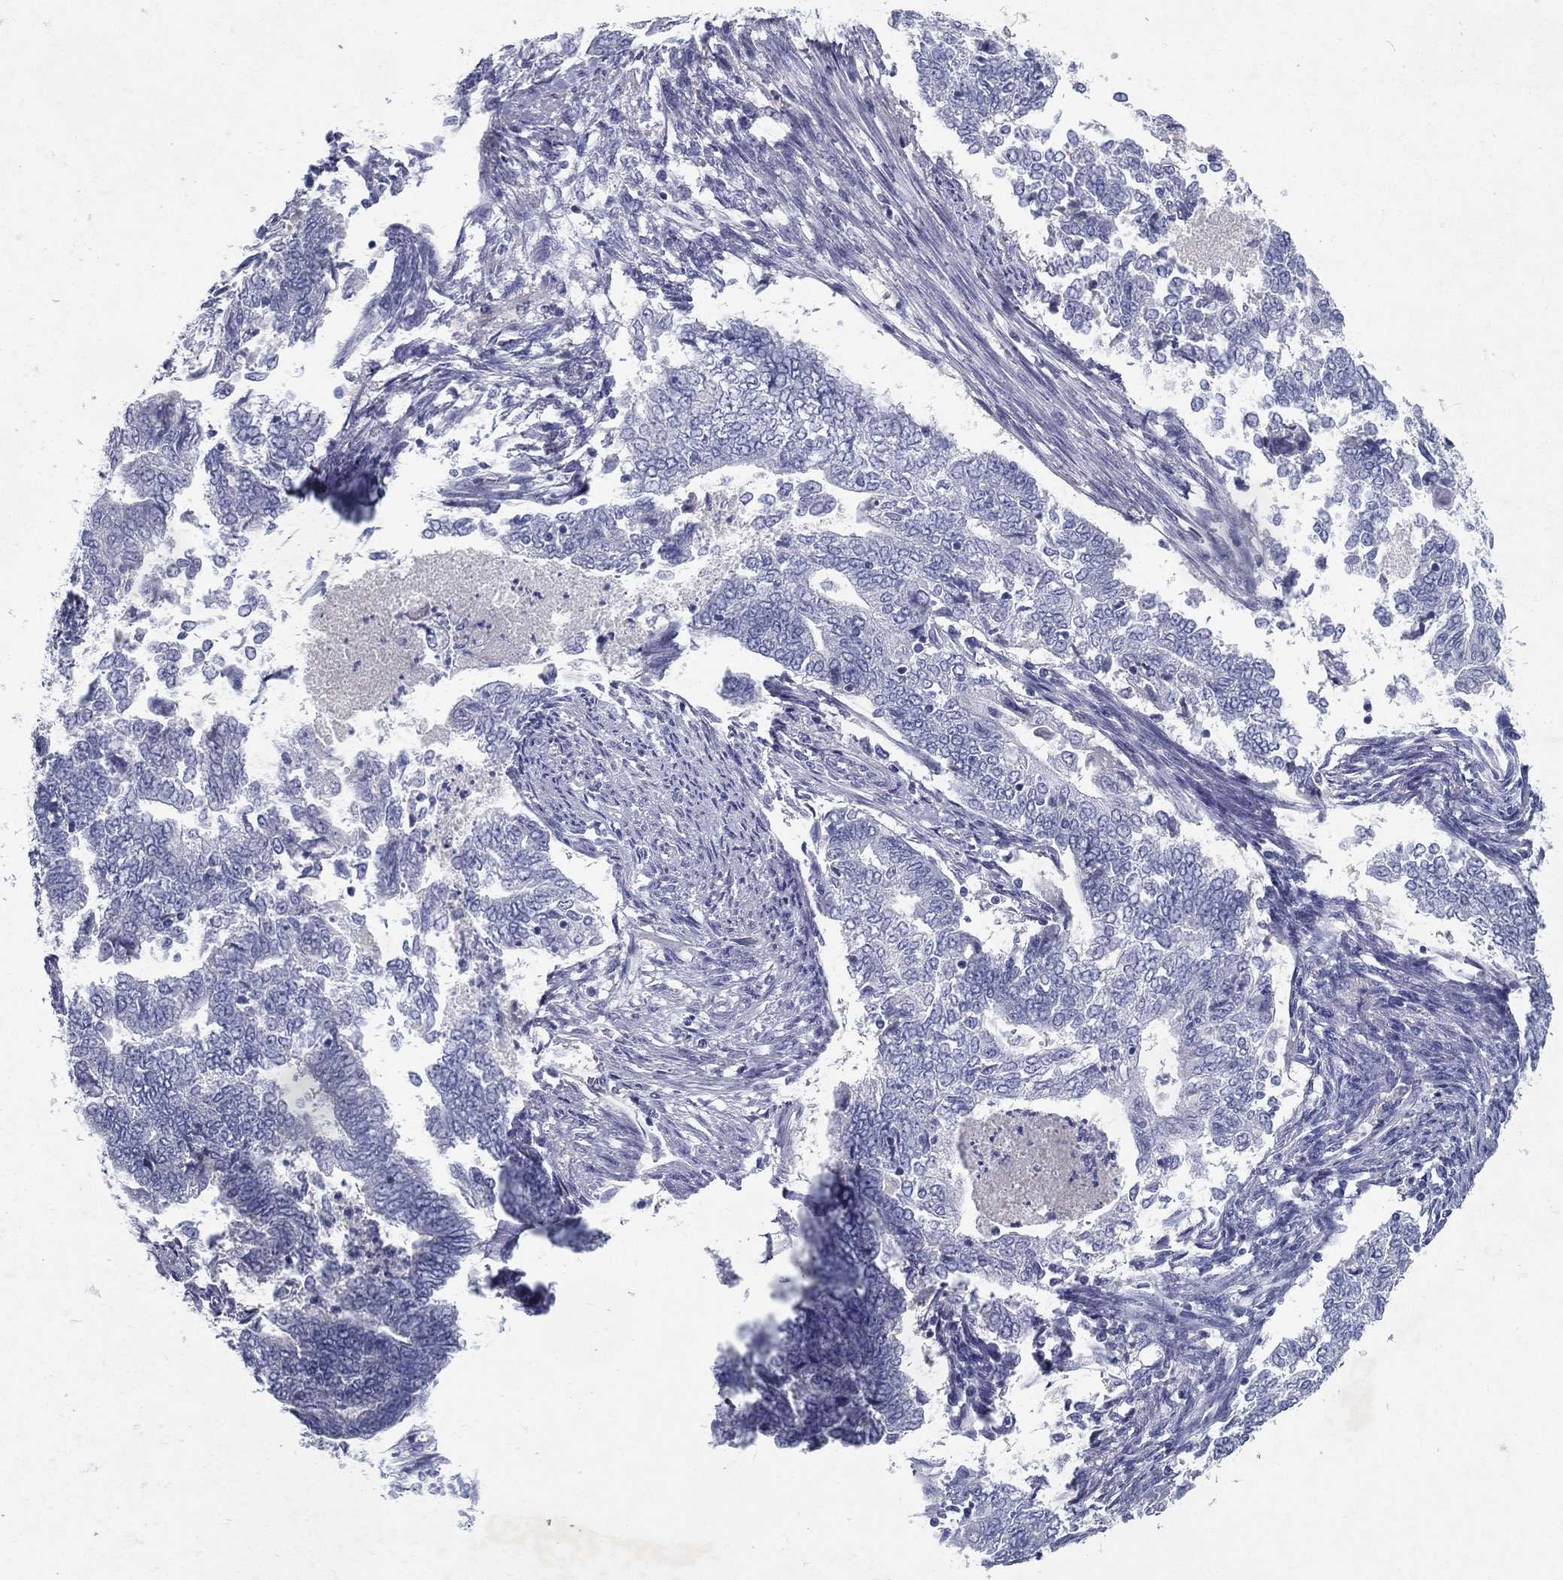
{"staining": {"intensity": "negative", "quantity": "none", "location": "none"}, "tissue": "endometrial cancer", "cell_type": "Tumor cells", "image_type": "cancer", "snomed": [{"axis": "morphology", "description": "Adenocarcinoma, NOS"}, {"axis": "topography", "description": "Endometrium"}], "caption": "Immunohistochemistry image of neoplastic tissue: human adenocarcinoma (endometrial) stained with DAB (3,3'-diaminobenzidine) demonstrates no significant protein expression in tumor cells.", "gene": "RGS13", "patient": {"sex": "female", "age": 65}}